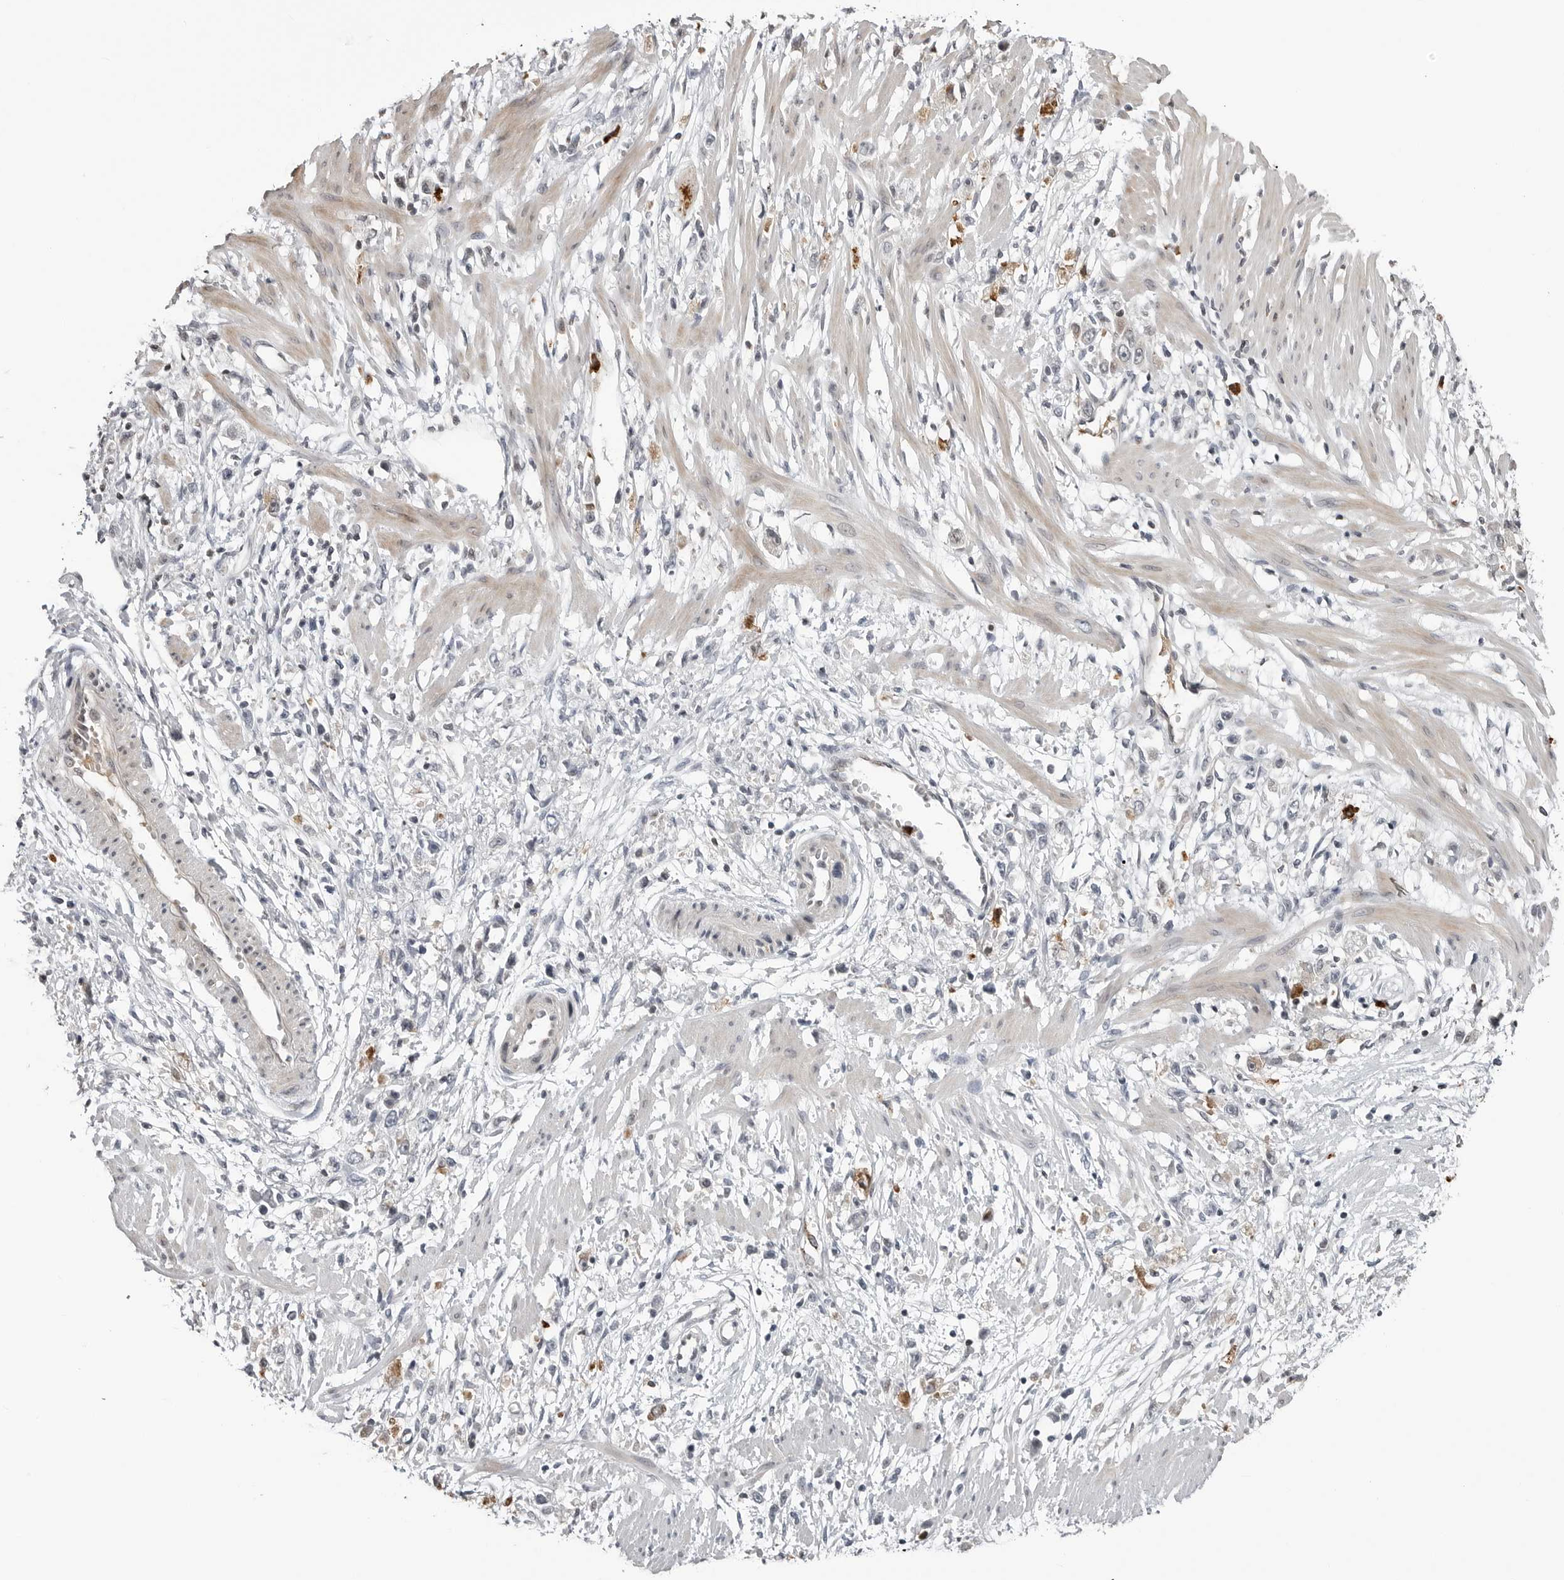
{"staining": {"intensity": "negative", "quantity": "none", "location": "none"}, "tissue": "stomach cancer", "cell_type": "Tumor cells", "image_type": "cancer", "snomed": [{"axis": "morphology", "description": "Adenocarcinoma, NOS"}, {"axis": "topography", "description": "Stomach"}], "caption": "Protein analysis of stomach cancer reveals no significant staining in tumor cells.", "gene": "CXCR5", "patient": {"sex": "female", "age": 59}}